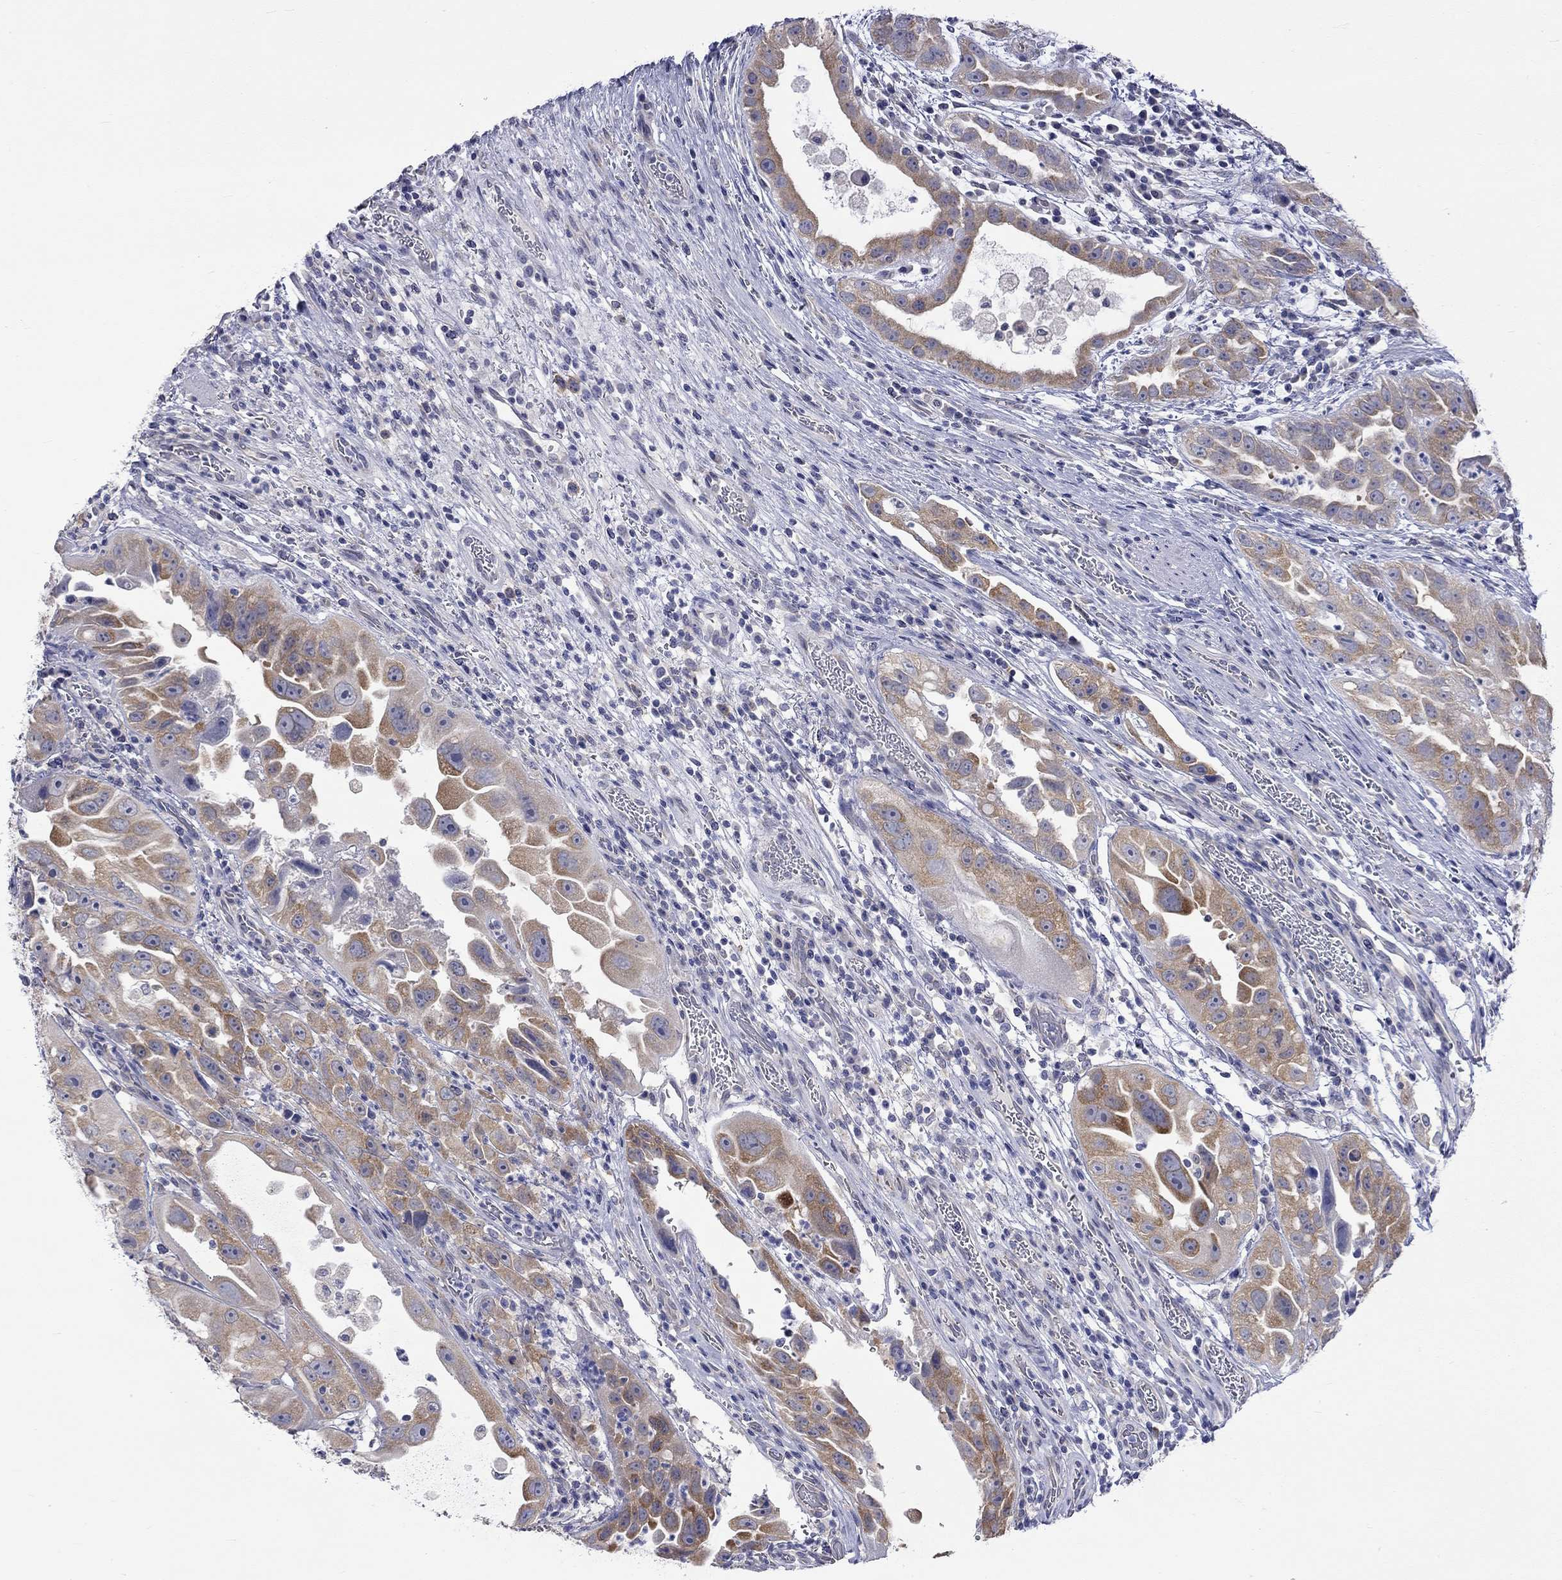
{"staining": {"intensity": "moderate", "quantity": ">75%", "location": "cytoplasmic/membranous"}, "tissue": "urothelial cancer", "cell_type": "Tumor cells", "image_type": "cancer", "snomed": [{"axis": "morphology", "description": "Urothelial carcinoma, High grade"}, {"axis": "topography", "description": "Urinary bladder"}], "caption": "Approximately >75% of tumor cells in human high-grade urothelial carcinoma show moderate cytoplasmic/membranous protein expression as visualized by brown immunohistochemical staining.", "gene": "CERS1", "patient": {"sex": "female", "age": 41}}